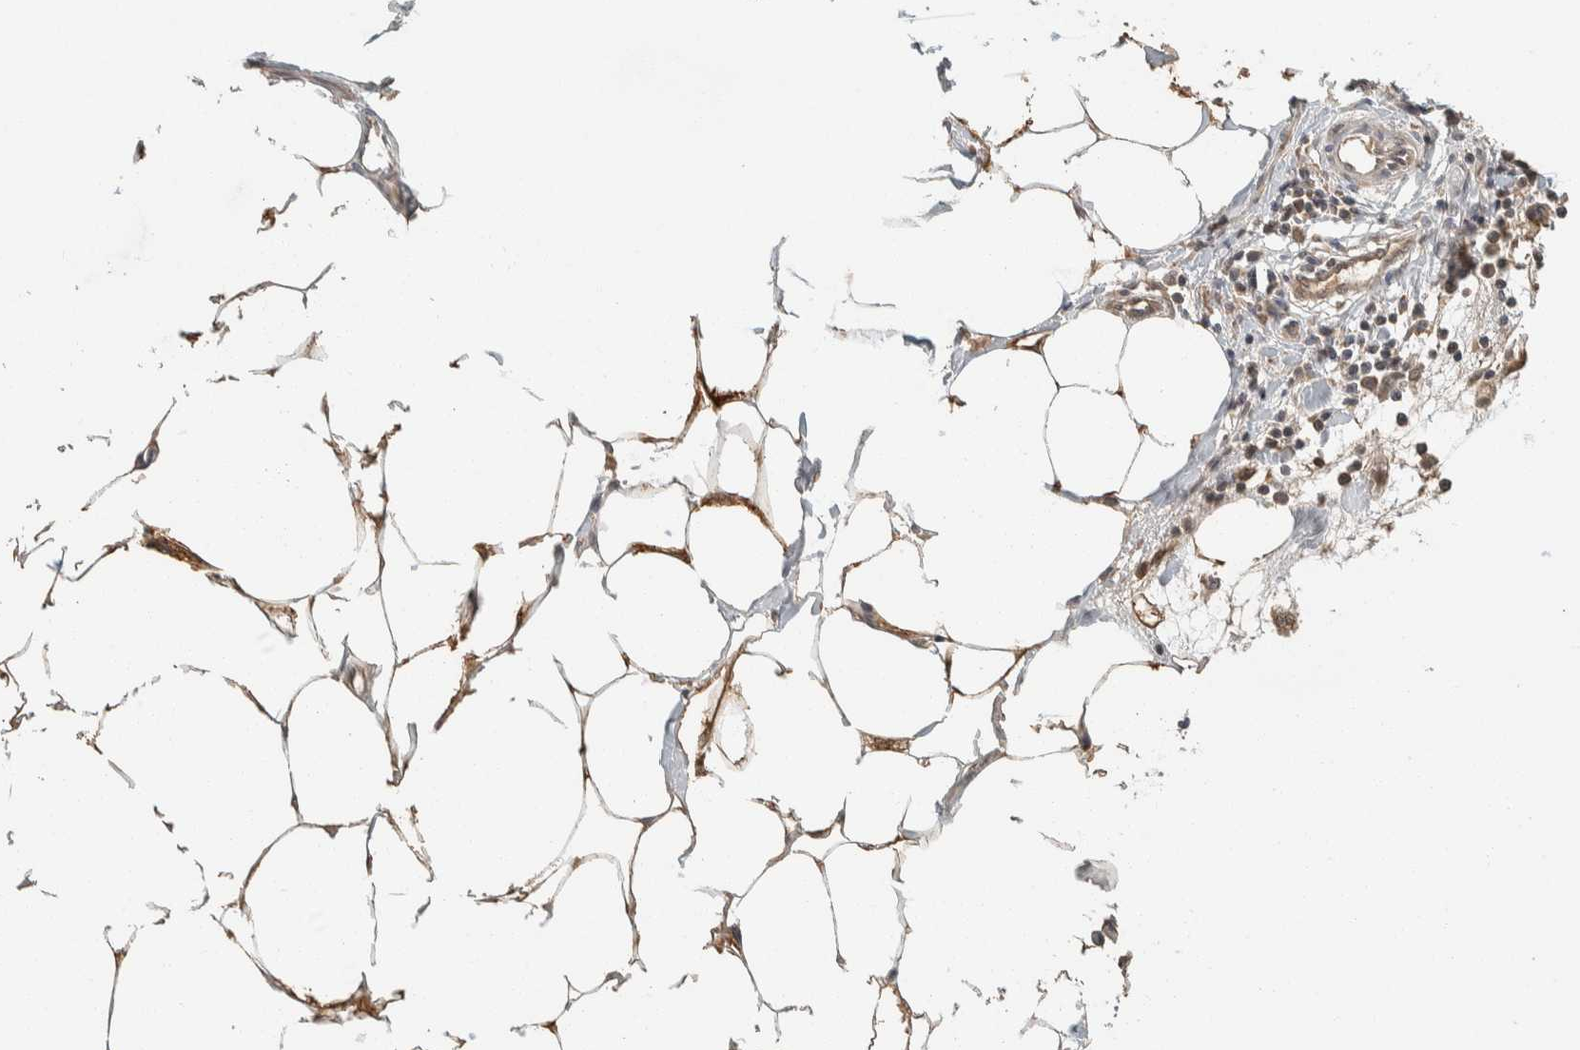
{"staining": {"intensity": "moderate", "quantity": ">75%", "location": "cytoplasmic/membranous"}, "tissue": "adipose tissue", "cell_type": "Adipocytes", "image_type": "normal", "snomed": [{"axis": "morphology", "description": "Normal tissue, NOS"}, {"axis": "morphology", "description": "Adenocarcinoma, NOS"}, {"axis": "topography", "description": "Colon"}, {"axis": "topography", "description": "Peripheral nerve tissue"}], "caption": "Immunohistochemical staining of unremarkable human adipose tissue demonstrates moderate cytoplasmic/membranous protein expression in approximately >75% of adipocytes. Nuclei are stained in blue.", "gene": "ZNF567", "patient": {"sex": "male", "age": 14}}